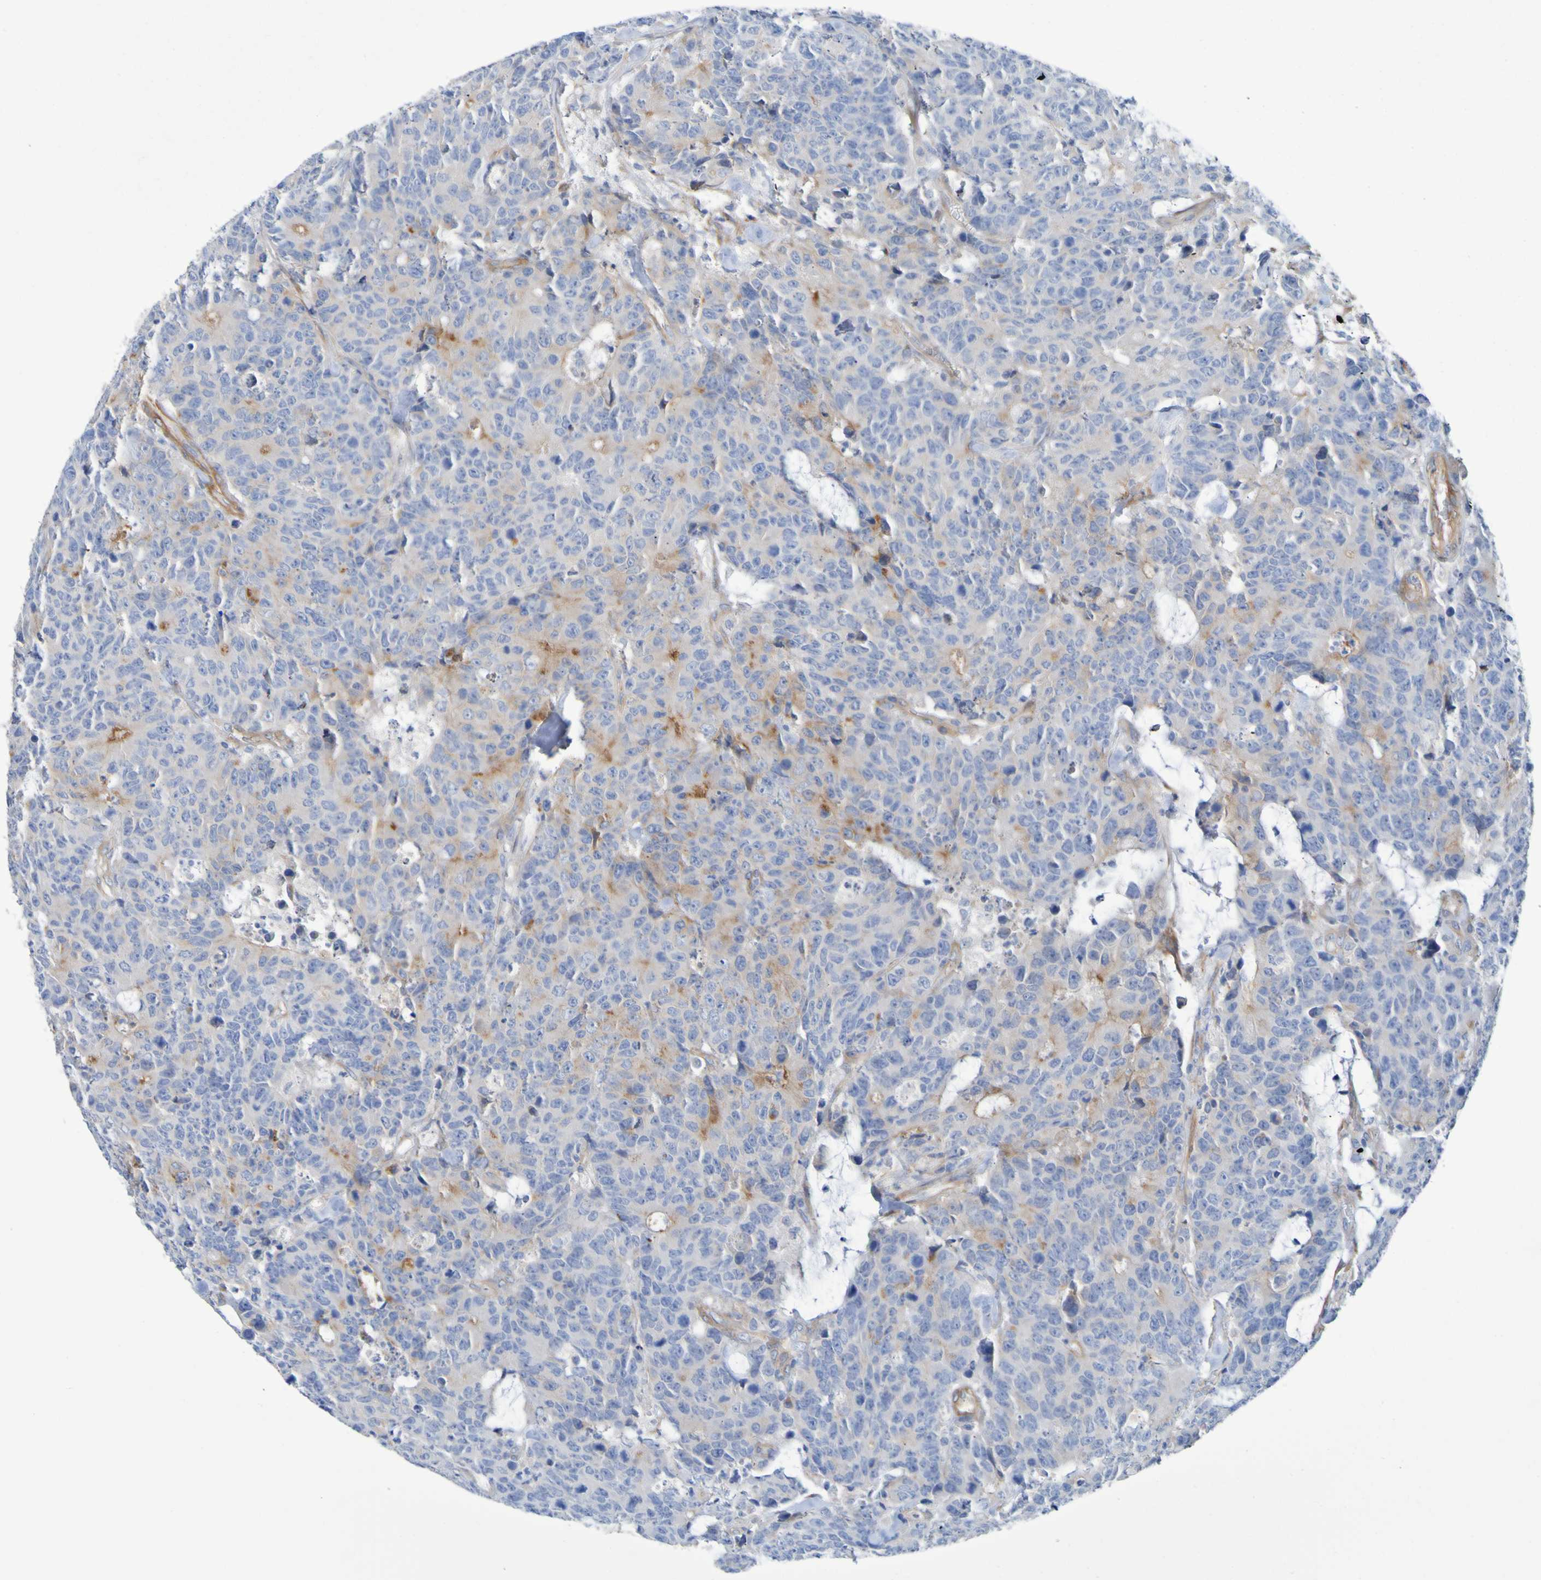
{"staining": {"intensity": "moderate", "quantity": "<25%", "location": "cytoplasmic/membranous"}, "tissue": "colorectal cancer", "cell_type": "Tumor cells", "image_type": "cancer", "snomed": [{"axis": "morphology", "description": "Adenocarcinoma, NOS"}, {"axis": "topography", "description": "Colon"}], "caption": "Immunohistochemistry of human colorectal cancer exhibits low levels of moderate cytoplasmic/membranous expression in approximately <25% of tumor cells.", "gene": "LPP", "patient": {"sex": "female", "age": 86}}